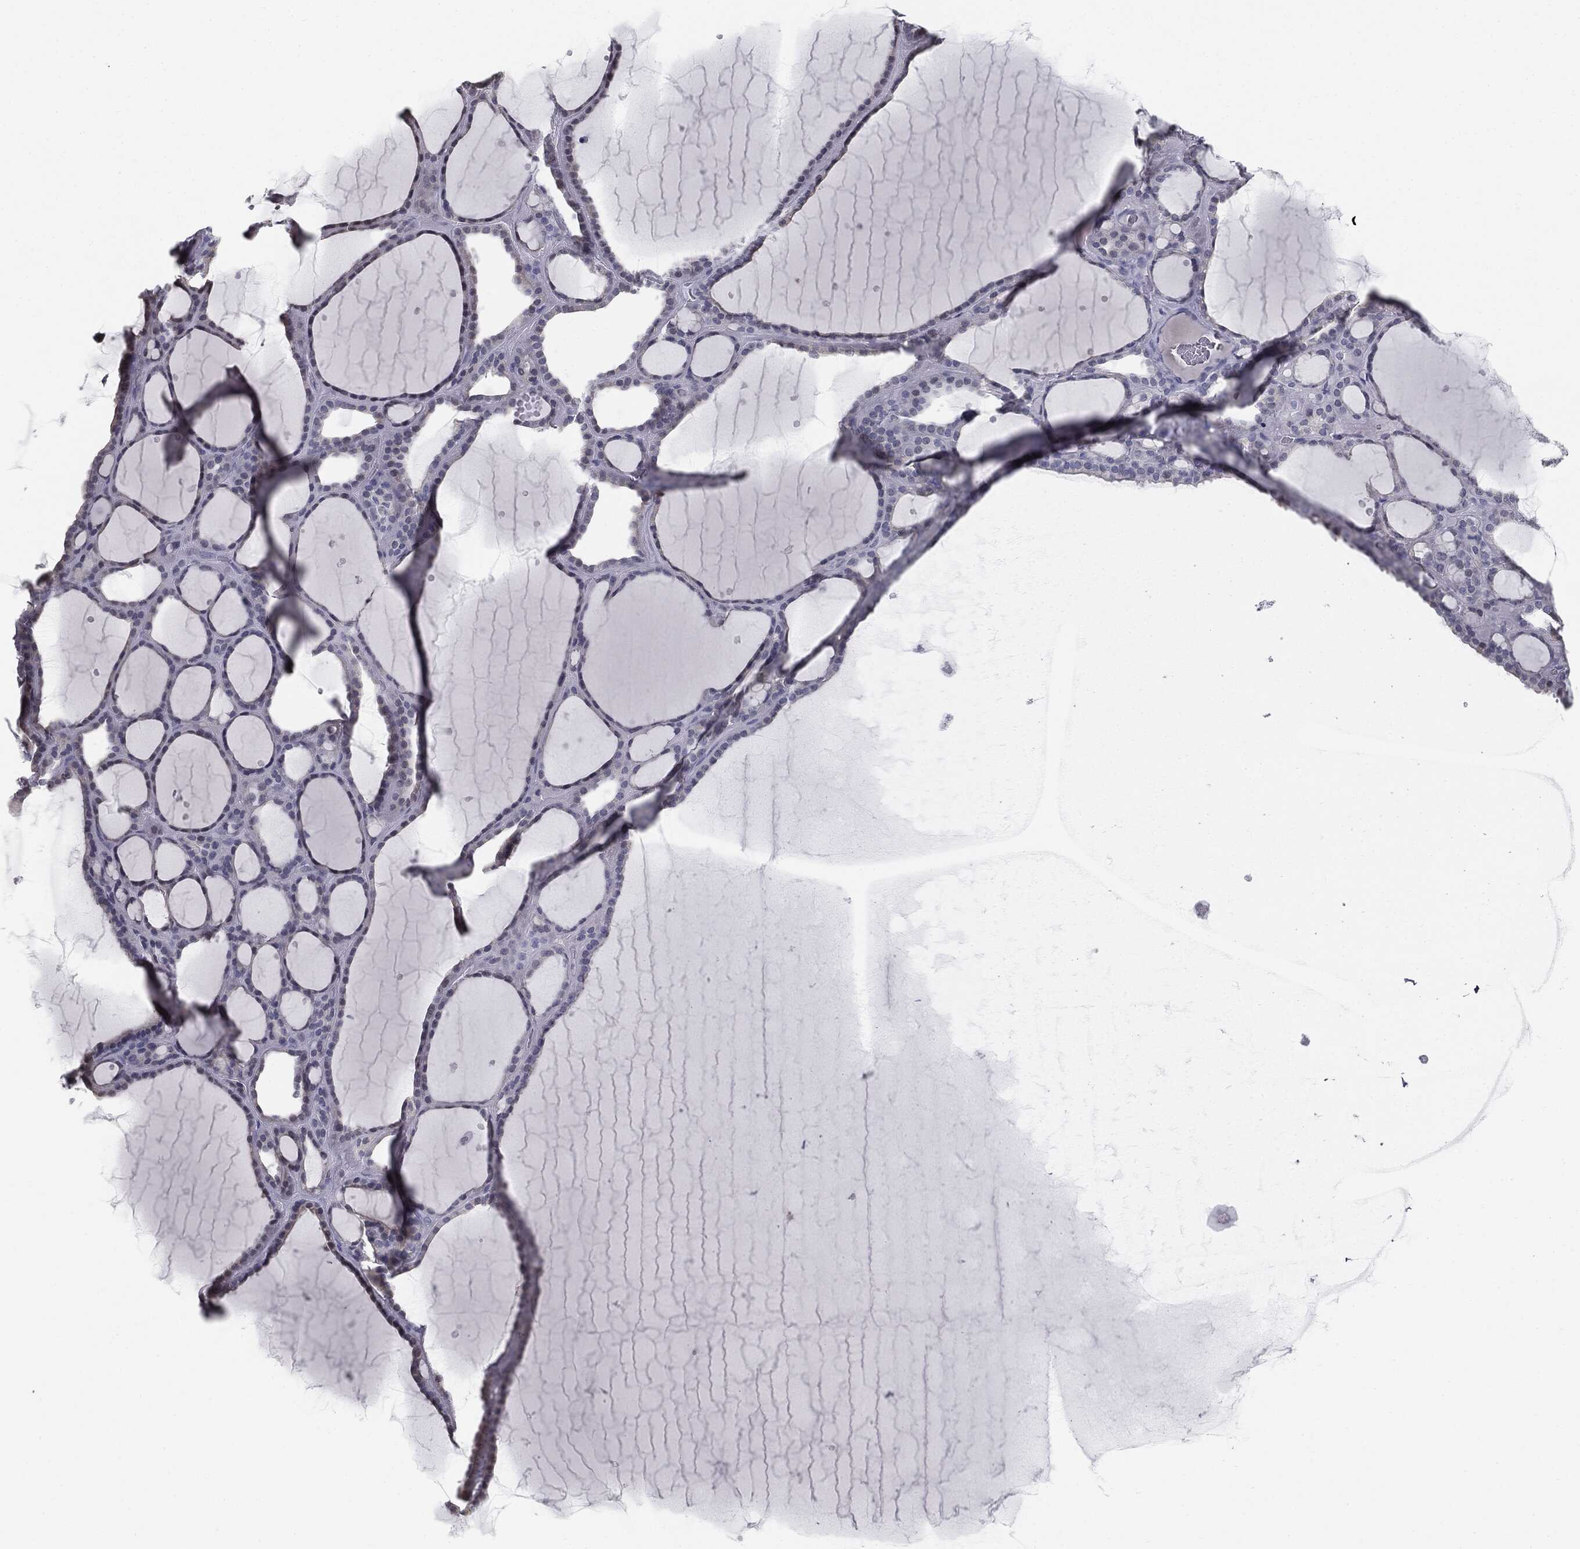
{"staining": {"intensity": "negative", "quantity": "none", "location": "none"}, "tissue": "thyroid gland", "cell_type": "Glandular cells", "image_type": "normal", "snomed": [{"axis": "morphology", "description": "Normal tissue, NOS"}, {"axis": "topography", "description": "Thyroid gland"}], "caption": "A photomicrograph of human thyroid gland is negative for staining in glandular cells. (DAB IHC visualized using brightfield microscopy, high magnification).", "gene": "MUC5AC", "patient": {"sex": "male", "age": 63}}